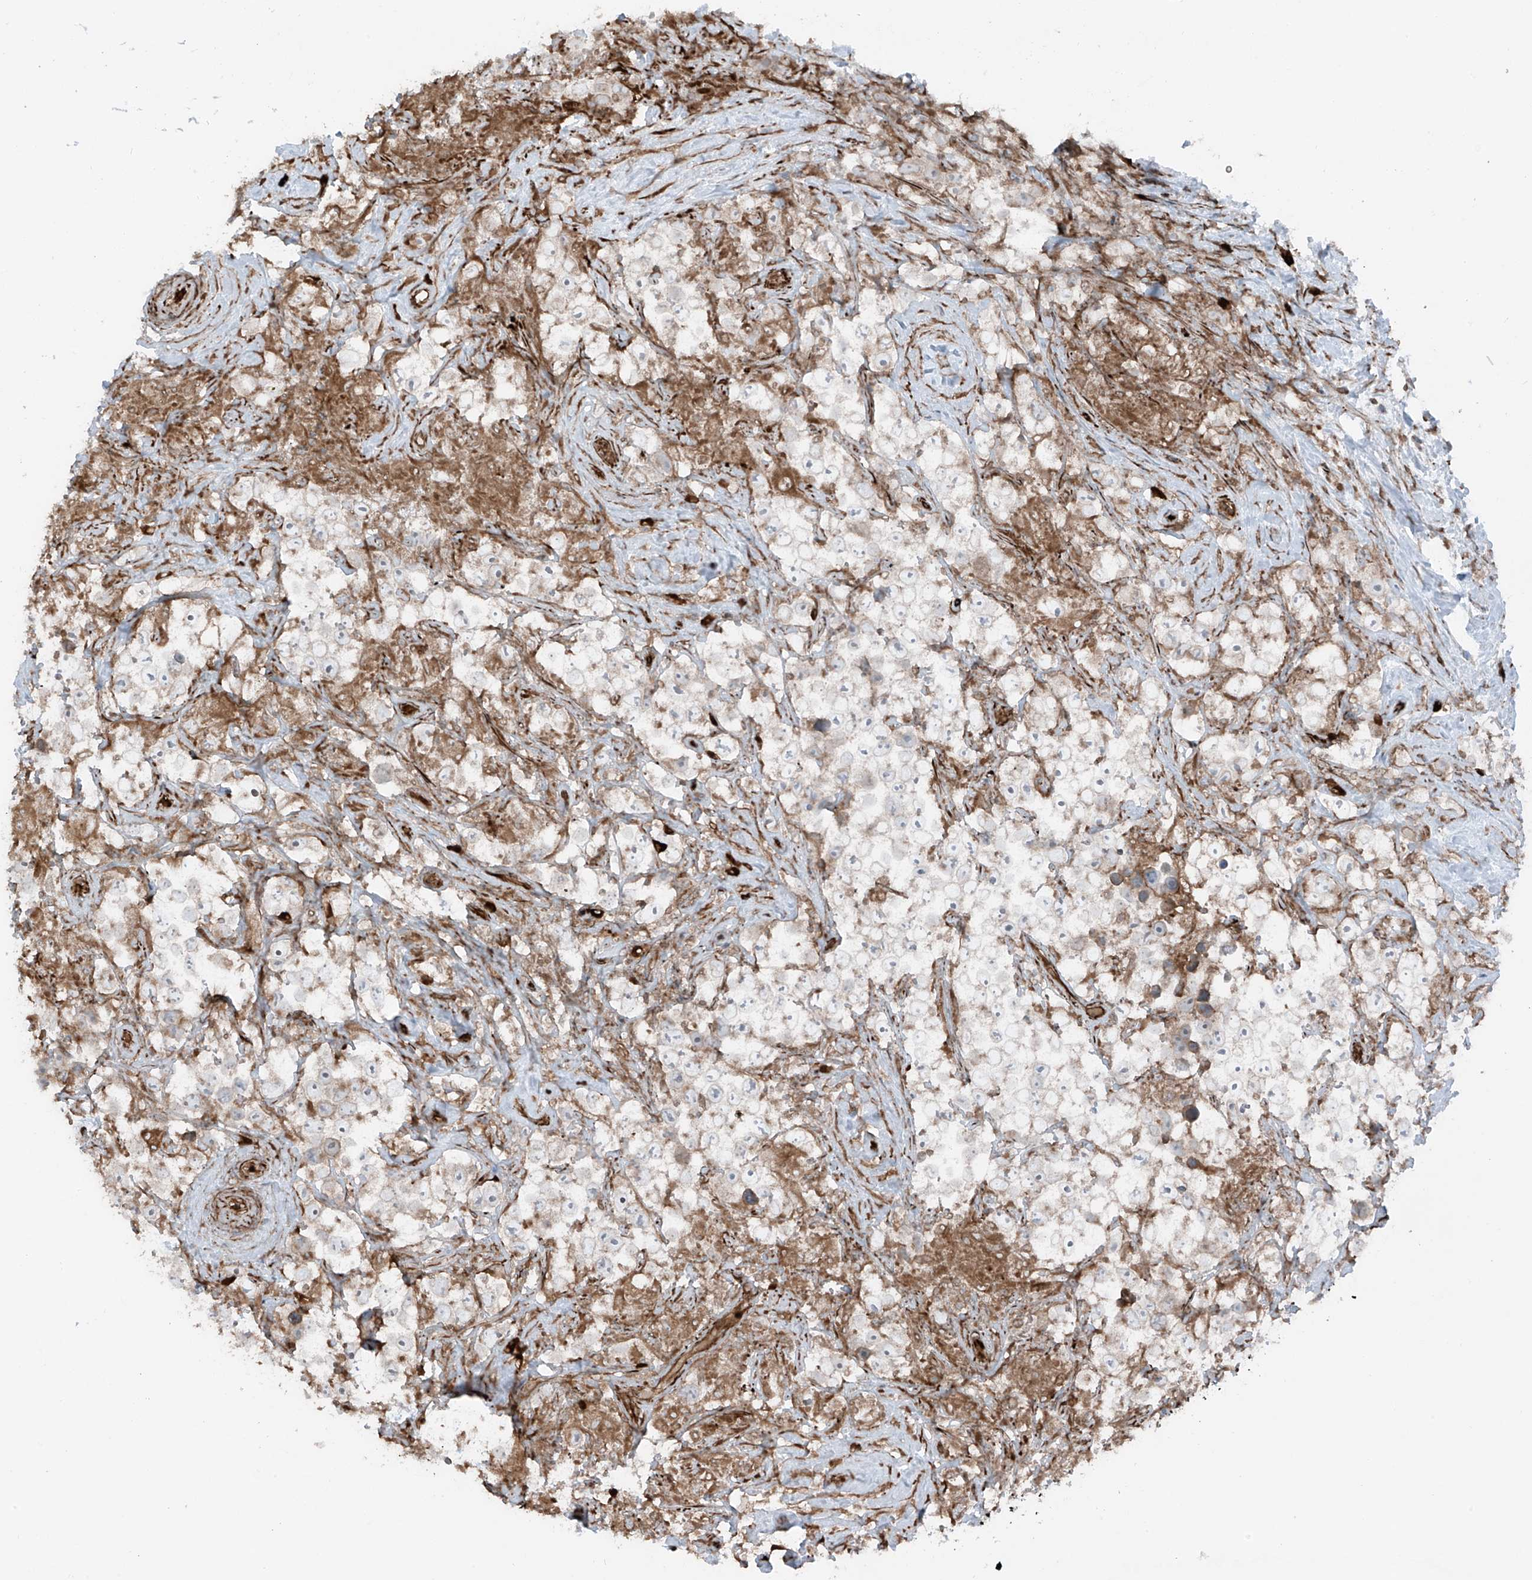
{"staining": {"intensity": "negative", "quantity": "none", "location": "none"}, "tissue": "testis cancer", "cell_type": "Tumor cells", "image_type": "cancer", "snomed": [{"axis": "morphology", "description": "Seminoma, NOS"}, {"axis": "topography", "description": "Testis"}], "caption": "This is an immunohistochemistry image of testis cancer. There is no staining in tumor cells.", "gene": "ERLEC1", "patient": {"sex": "male", "age": 49}}